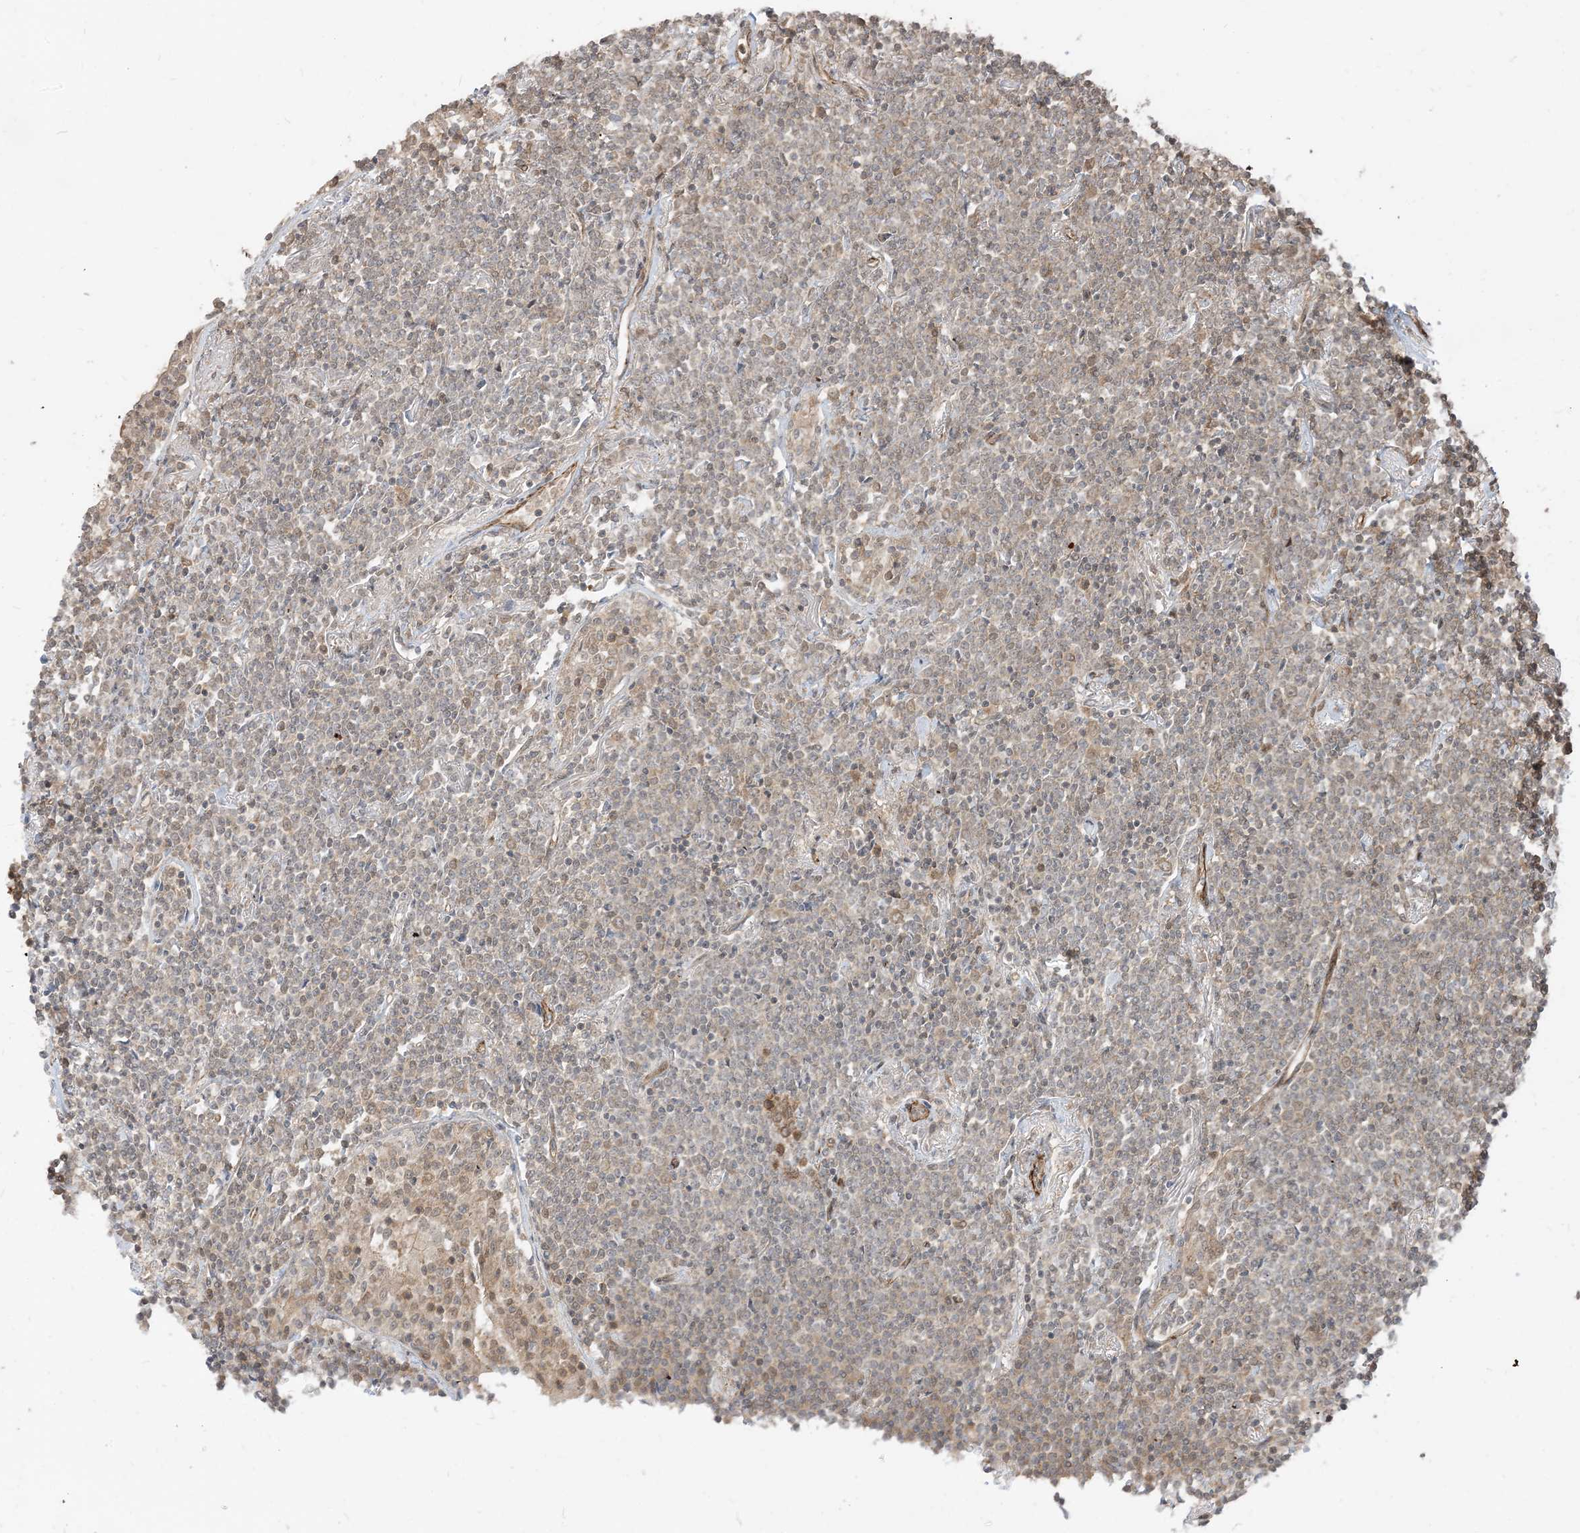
{"staining": {"intensity": "weak", "quantity": "25%-75%", "location": "cytoplasmic/membranous"}, "tissue": "lymphoma", "cell_type": "Tumor cells", "image_type": "cancer", "snomed": [{"axis": "morphology", "description": "Malignant lymphoma, non-Hodgkin's type, Low grade"}, {"axis": "topography", "description": "Lung"}], "caption": "Weak cytoplasmic/membranous expression is present in about 25%-75% of tumor cells in lymphoma.", "gene": "TBCC", "patient": {"sex": "female", "age": 71}}